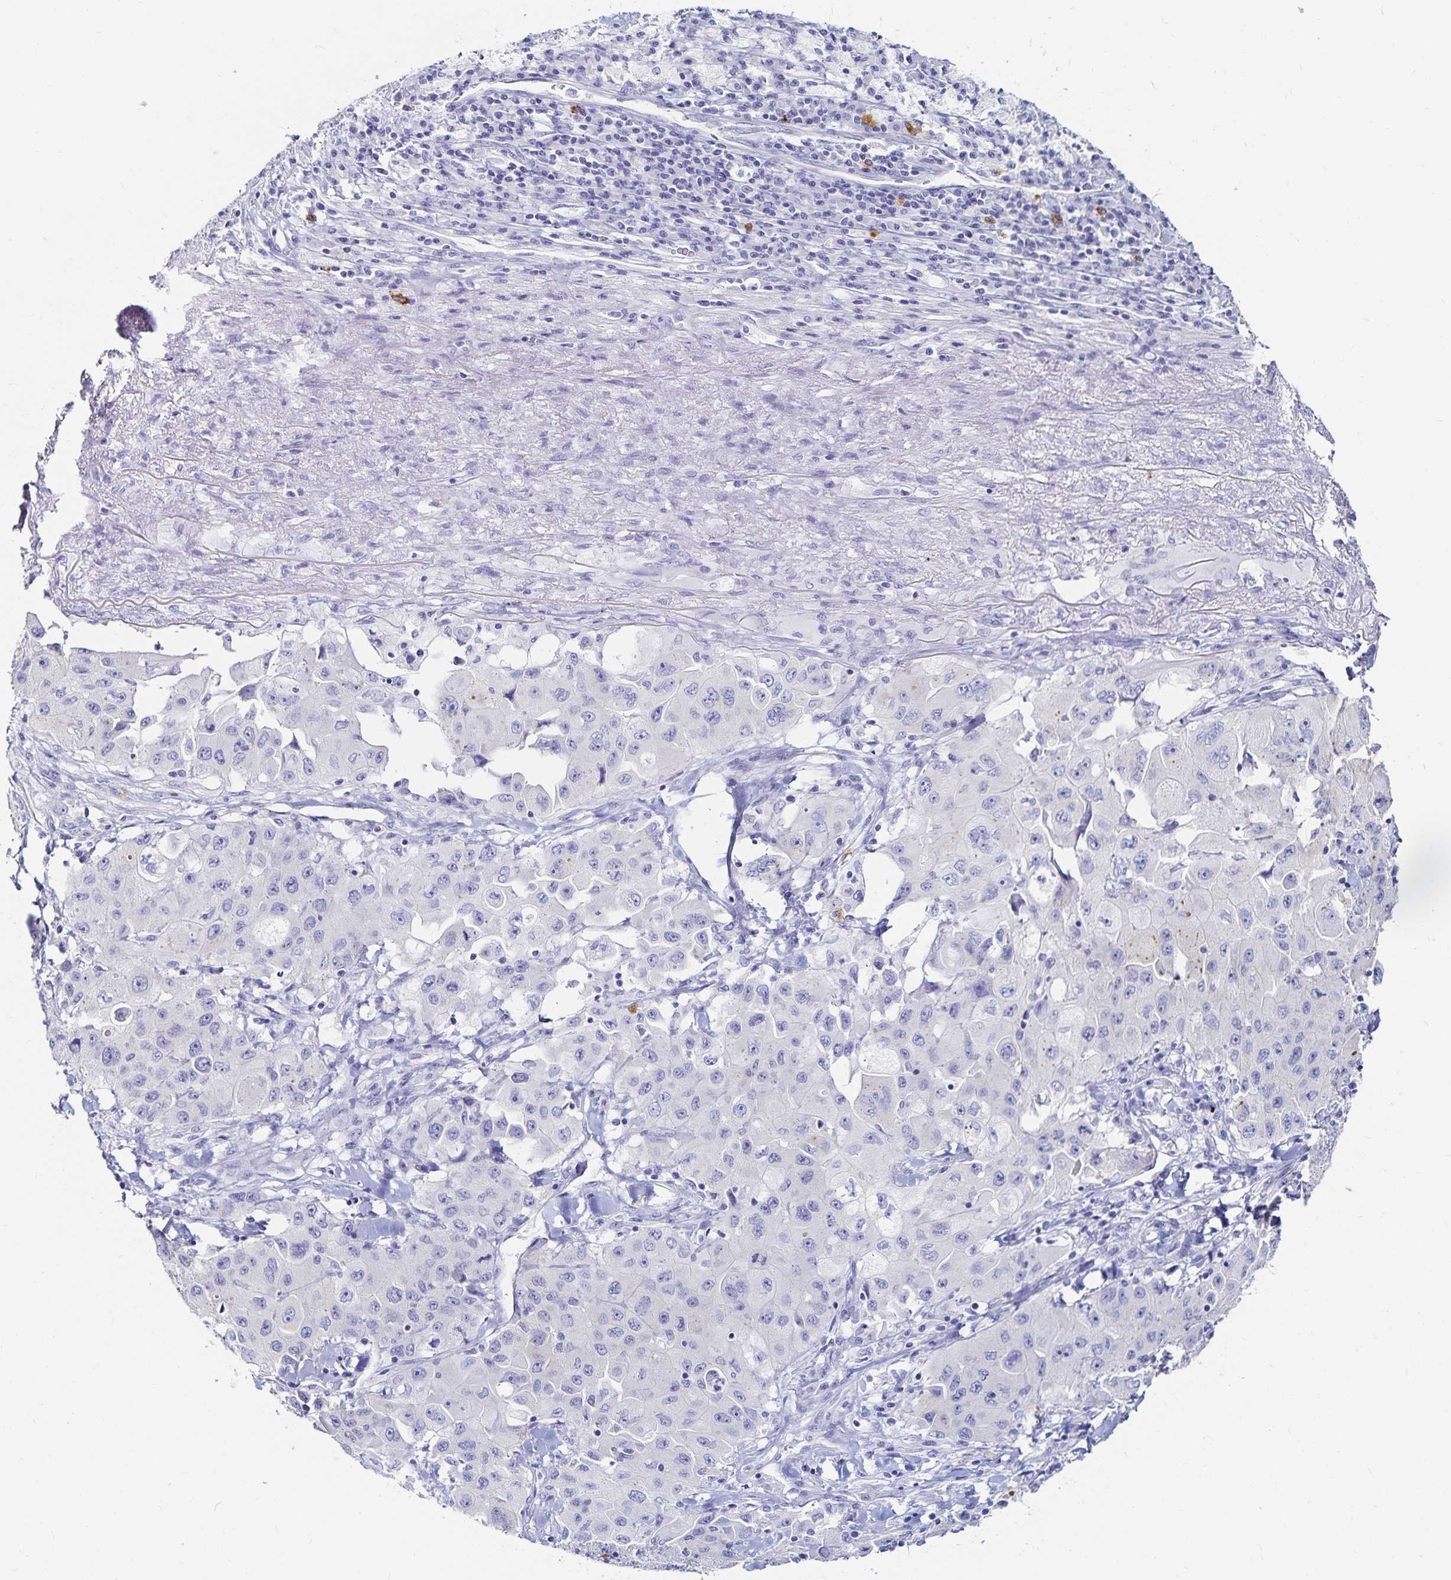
{"staining": {"intensity": "negative", "quantity": "none", "location": "none"}, "tissue": "lung cancer", "cell_type": "Tumor cells", "image_type": "cancer", "snomed": [{"axis": "morphology", "description": "Squamous cell carcinoma, NOS"}, {"axis": "topography", "description": "Lung"}], "caption": "Immunohistochemistry (IHC) photomicrograph of neoplastic tissue: human lung squamous cell carcinoma stained with DAB (3,3'-diaminobenzidine) demonstrates no significant protein positivity in tumor cells.", "gene": "TNIP1", "patient": {"sex": "male", "age": 63}}